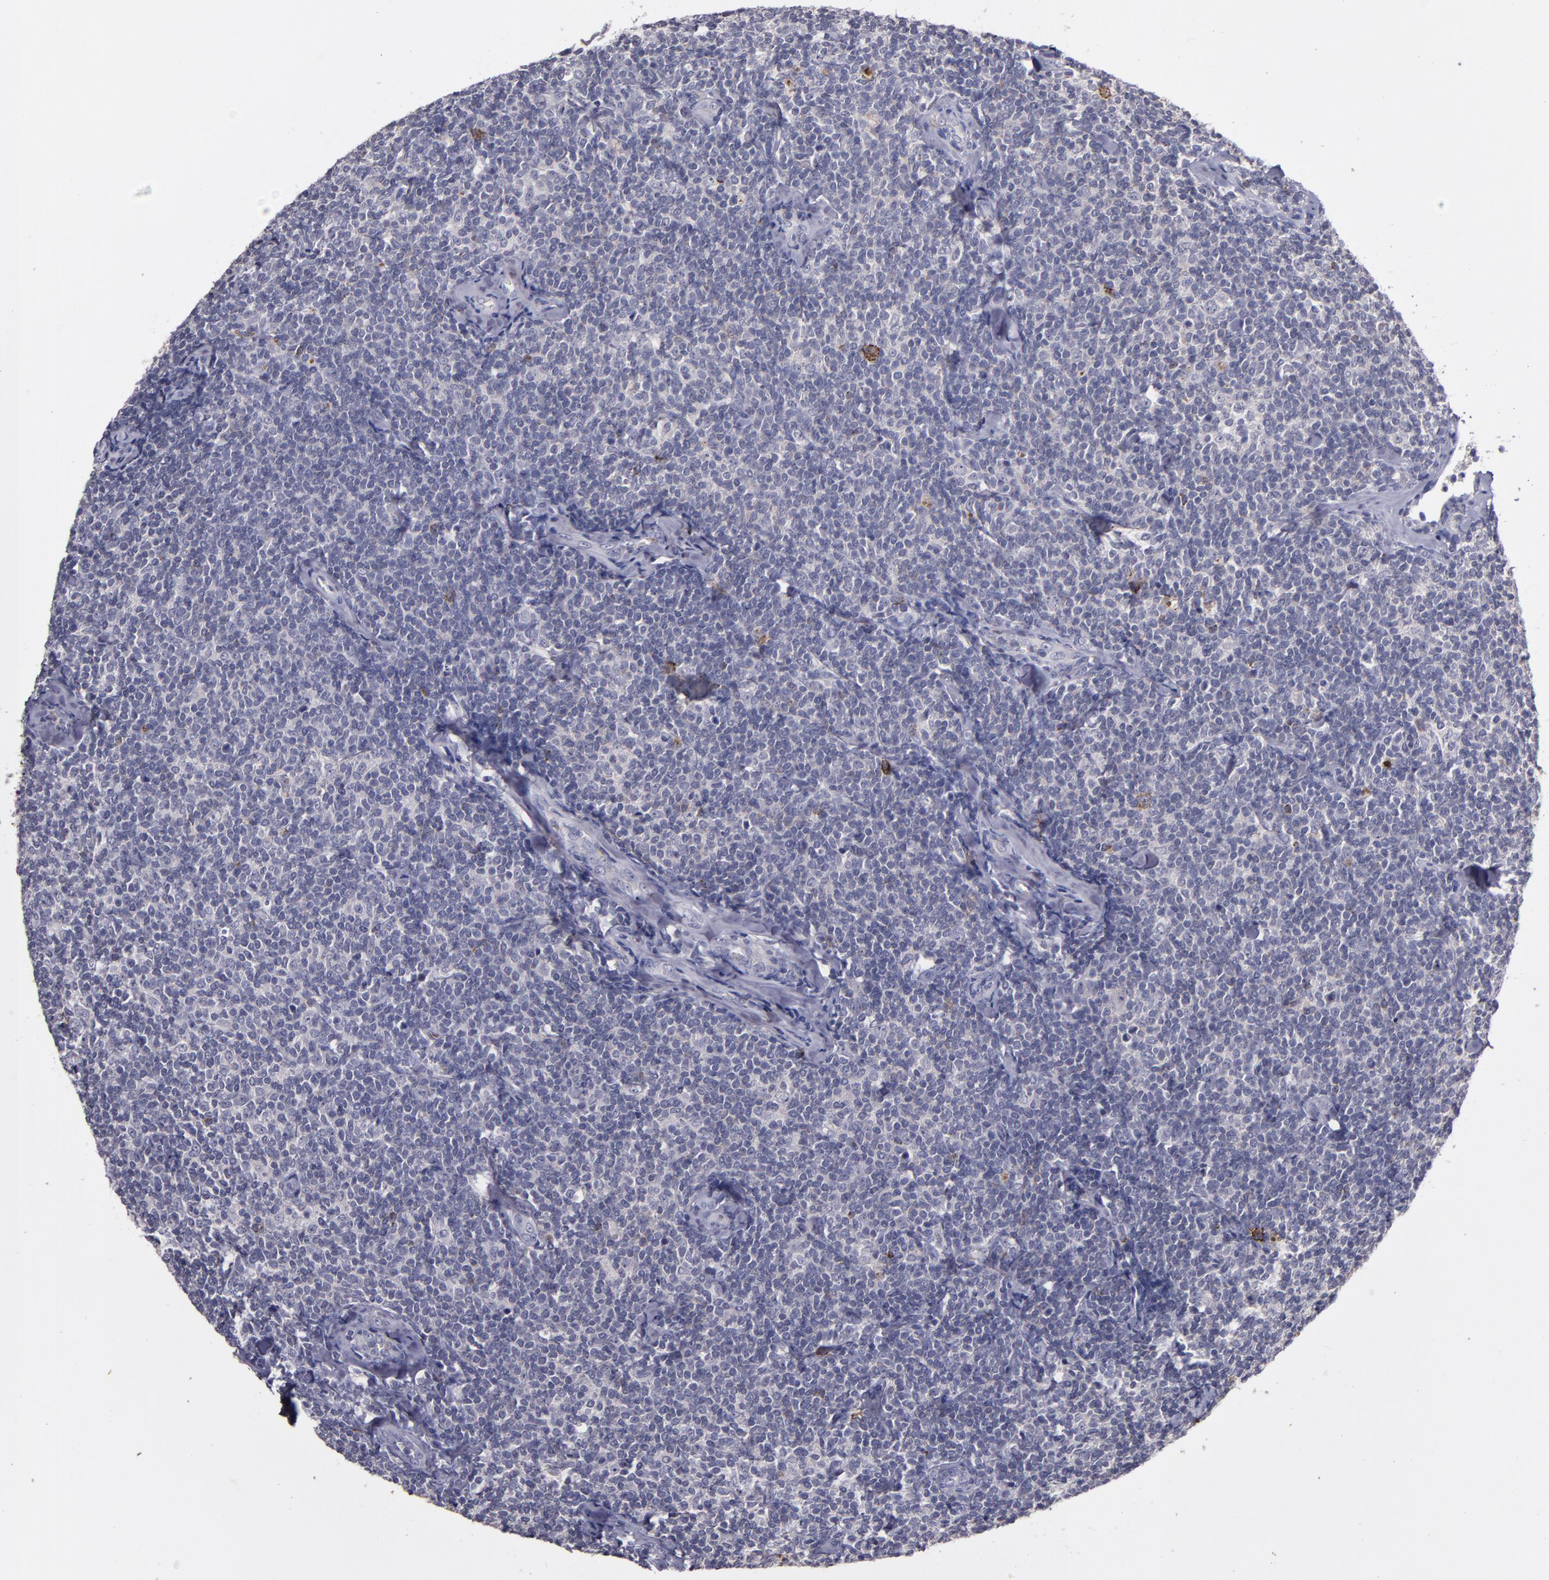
{"staining": {"intensity": "negative", "quantity": "none", "location": "none"}, "tissue": "lymphoma", "cell_type": "Tumor cells", "image_type": "cancer", "snomed": [{"axis": "morphology", "description": "Malignant lymphoma, non-Hodgkin's type, Low grade"}, {"axis": "topography", "description": "Lymph node"}], "caption": "DAB immunohistochemical staining of malignant lymphoma, non-Hodgkin's type (low-grade) shows no significant positivity in tumor cells.", "gene": "MFGE8", "patient": {"sex": "female", "age": 56}}